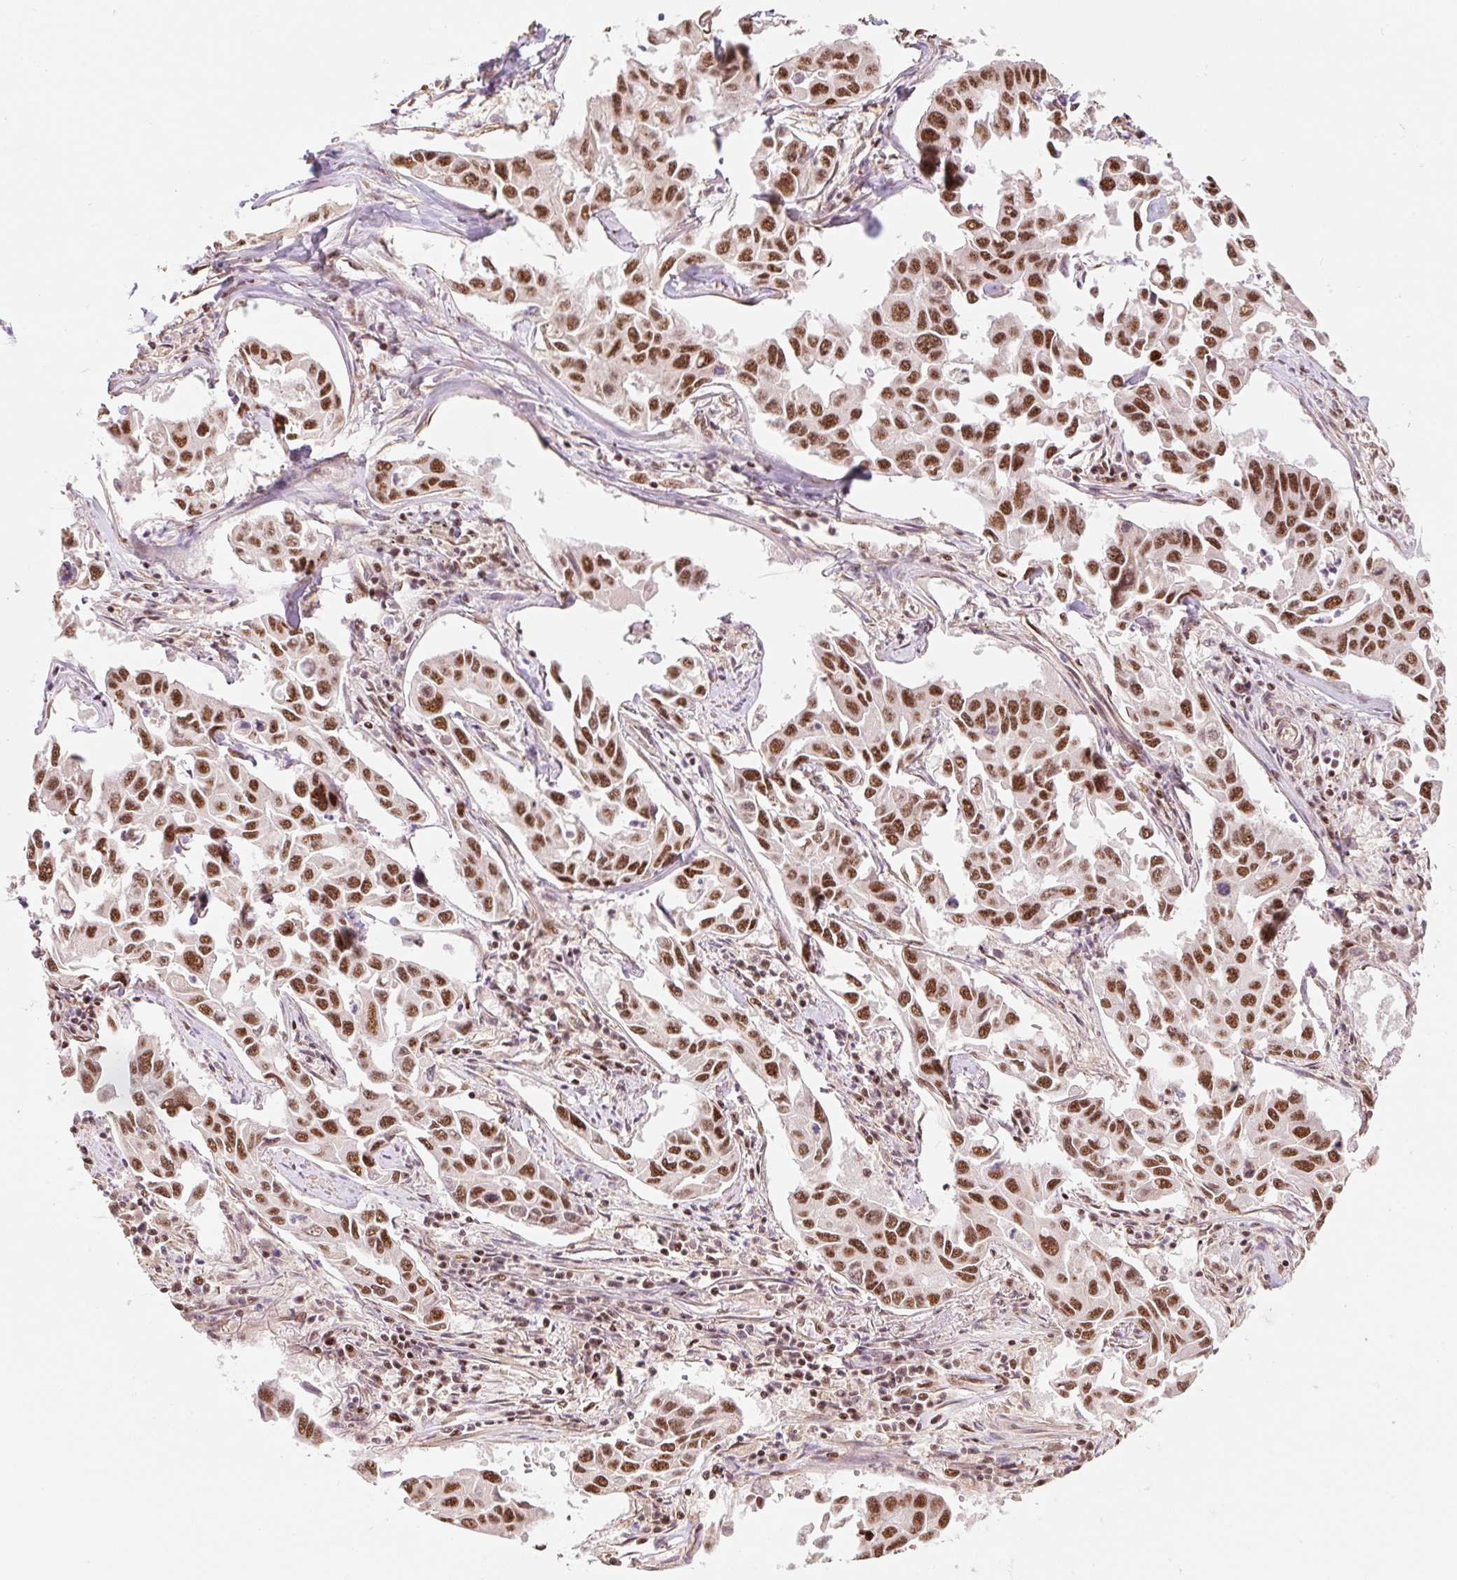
{"staining": {"intensity": "moderate", "quantity": ">75%", "location": "nuclear"}, "tissue": "lung cancer", "cell_type": "Tumor cells", "image_type": "cancer", "snomed": [{"axis": "morphology", "description": "Adenocarcinoma, NOS"}, {"axis": "topography", "description": "Lung"}], "caption": "The image demonstrates staining of lung cancer (adenocarcinoma), revealing moderate nuclear protein staining (brown color) within tumor cells.", "gene": "INTS8", "patient": {"sex": "male", "age": 64}}